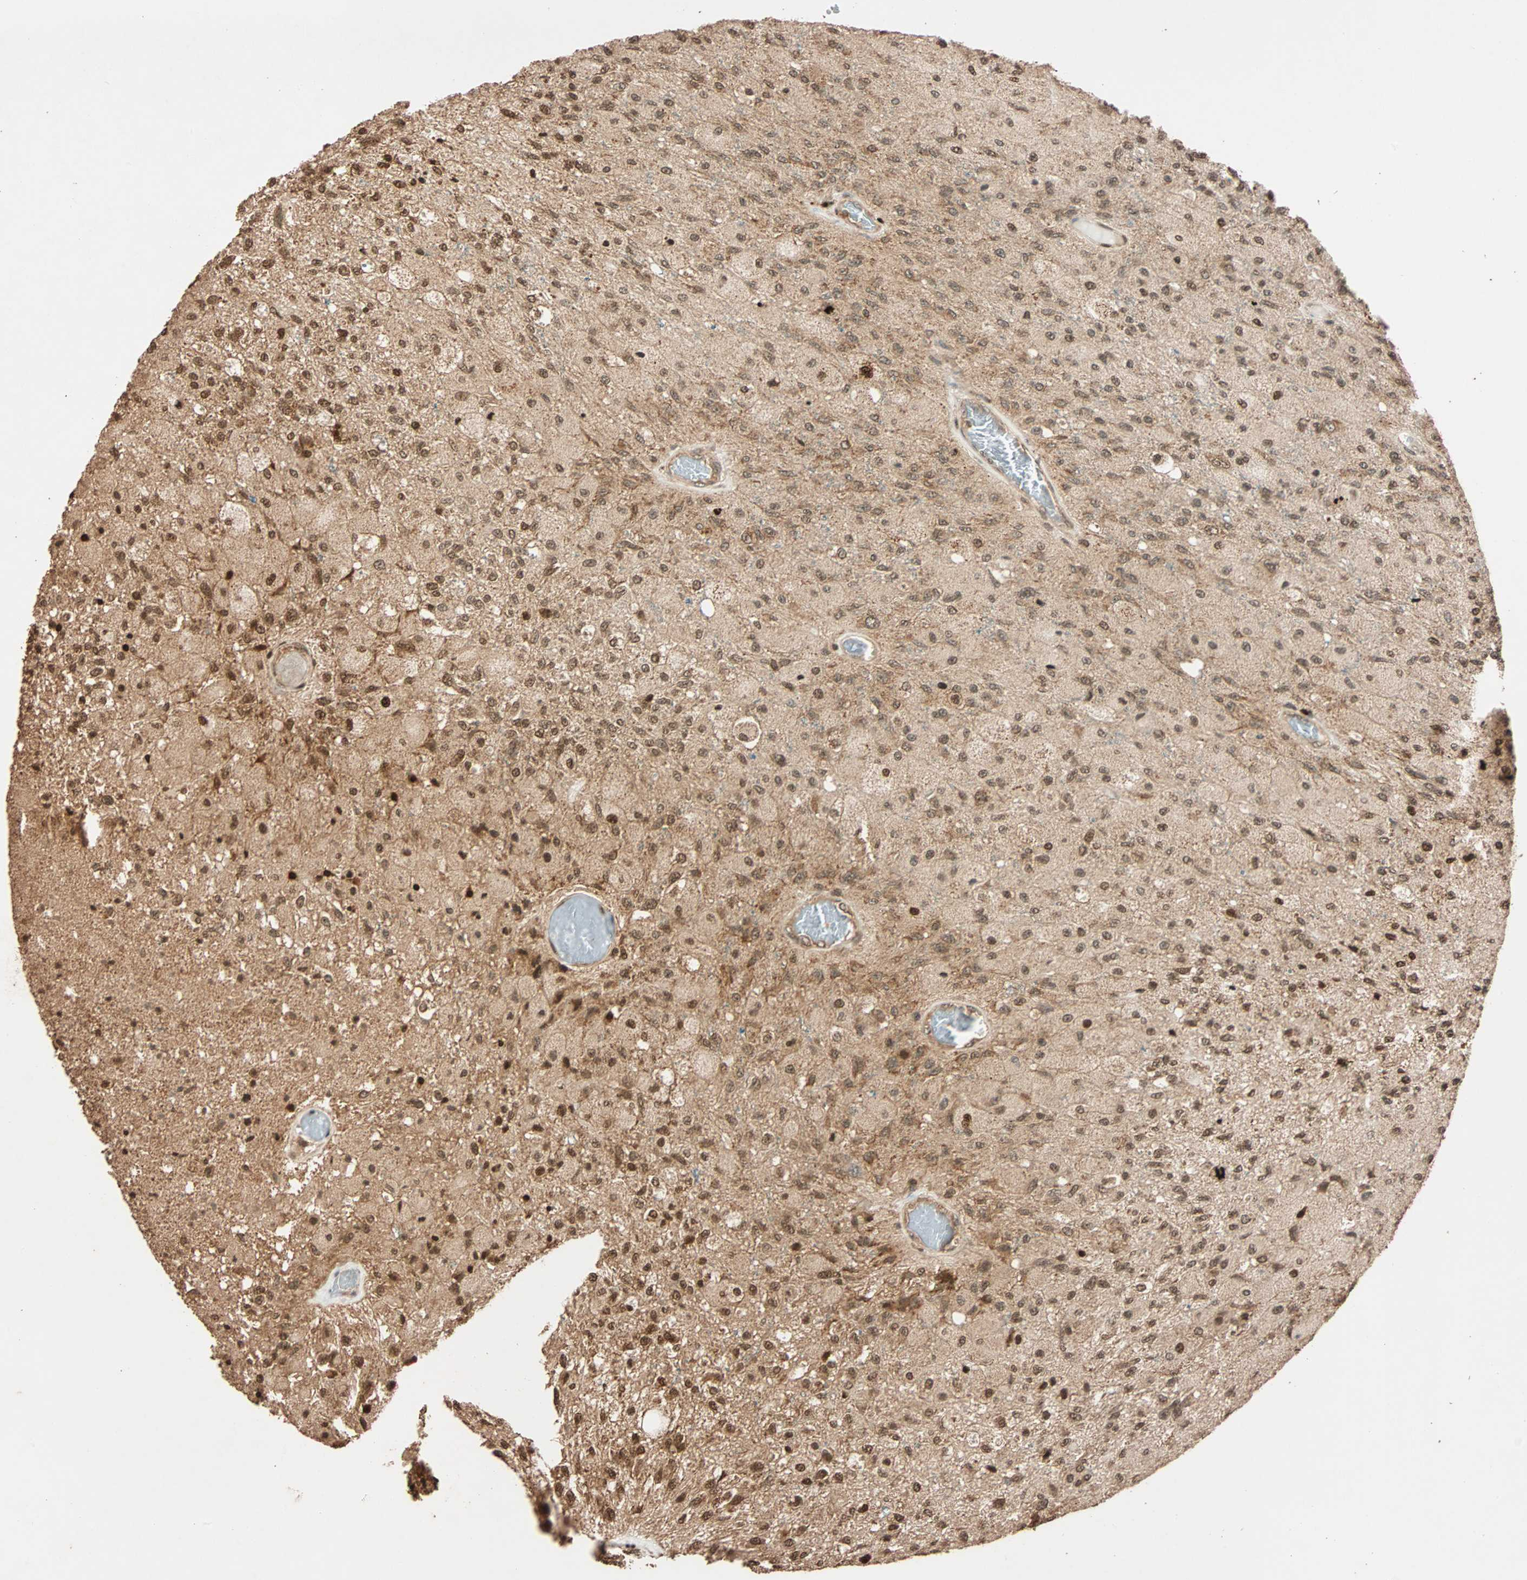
{"staining": {"intensity": "moderate", "quantity": "25%-75%", "location": "cytoplasmic/membranous,nuclear"}, "tissue": "glioma", "cell_type": "Tumor cells", "image_type": "cancer", "snomed": [{"axis": "morphology", "description": "Normal tissue, NOS"}, {"axis": "morphology", "description": "Glioma, malignant, High grade"}, {"axis": "topography", "description": "Cerebral cortex"}], "caption": "Malignant high-grade glioma stained with a brown dye reveals moderate cytoplasmic/membranous and nuclear positive staining in approximately 25%-75% of tumor cells.", "gene": "ALKBH5", "patient": {"sex": "male", "age": 77}}